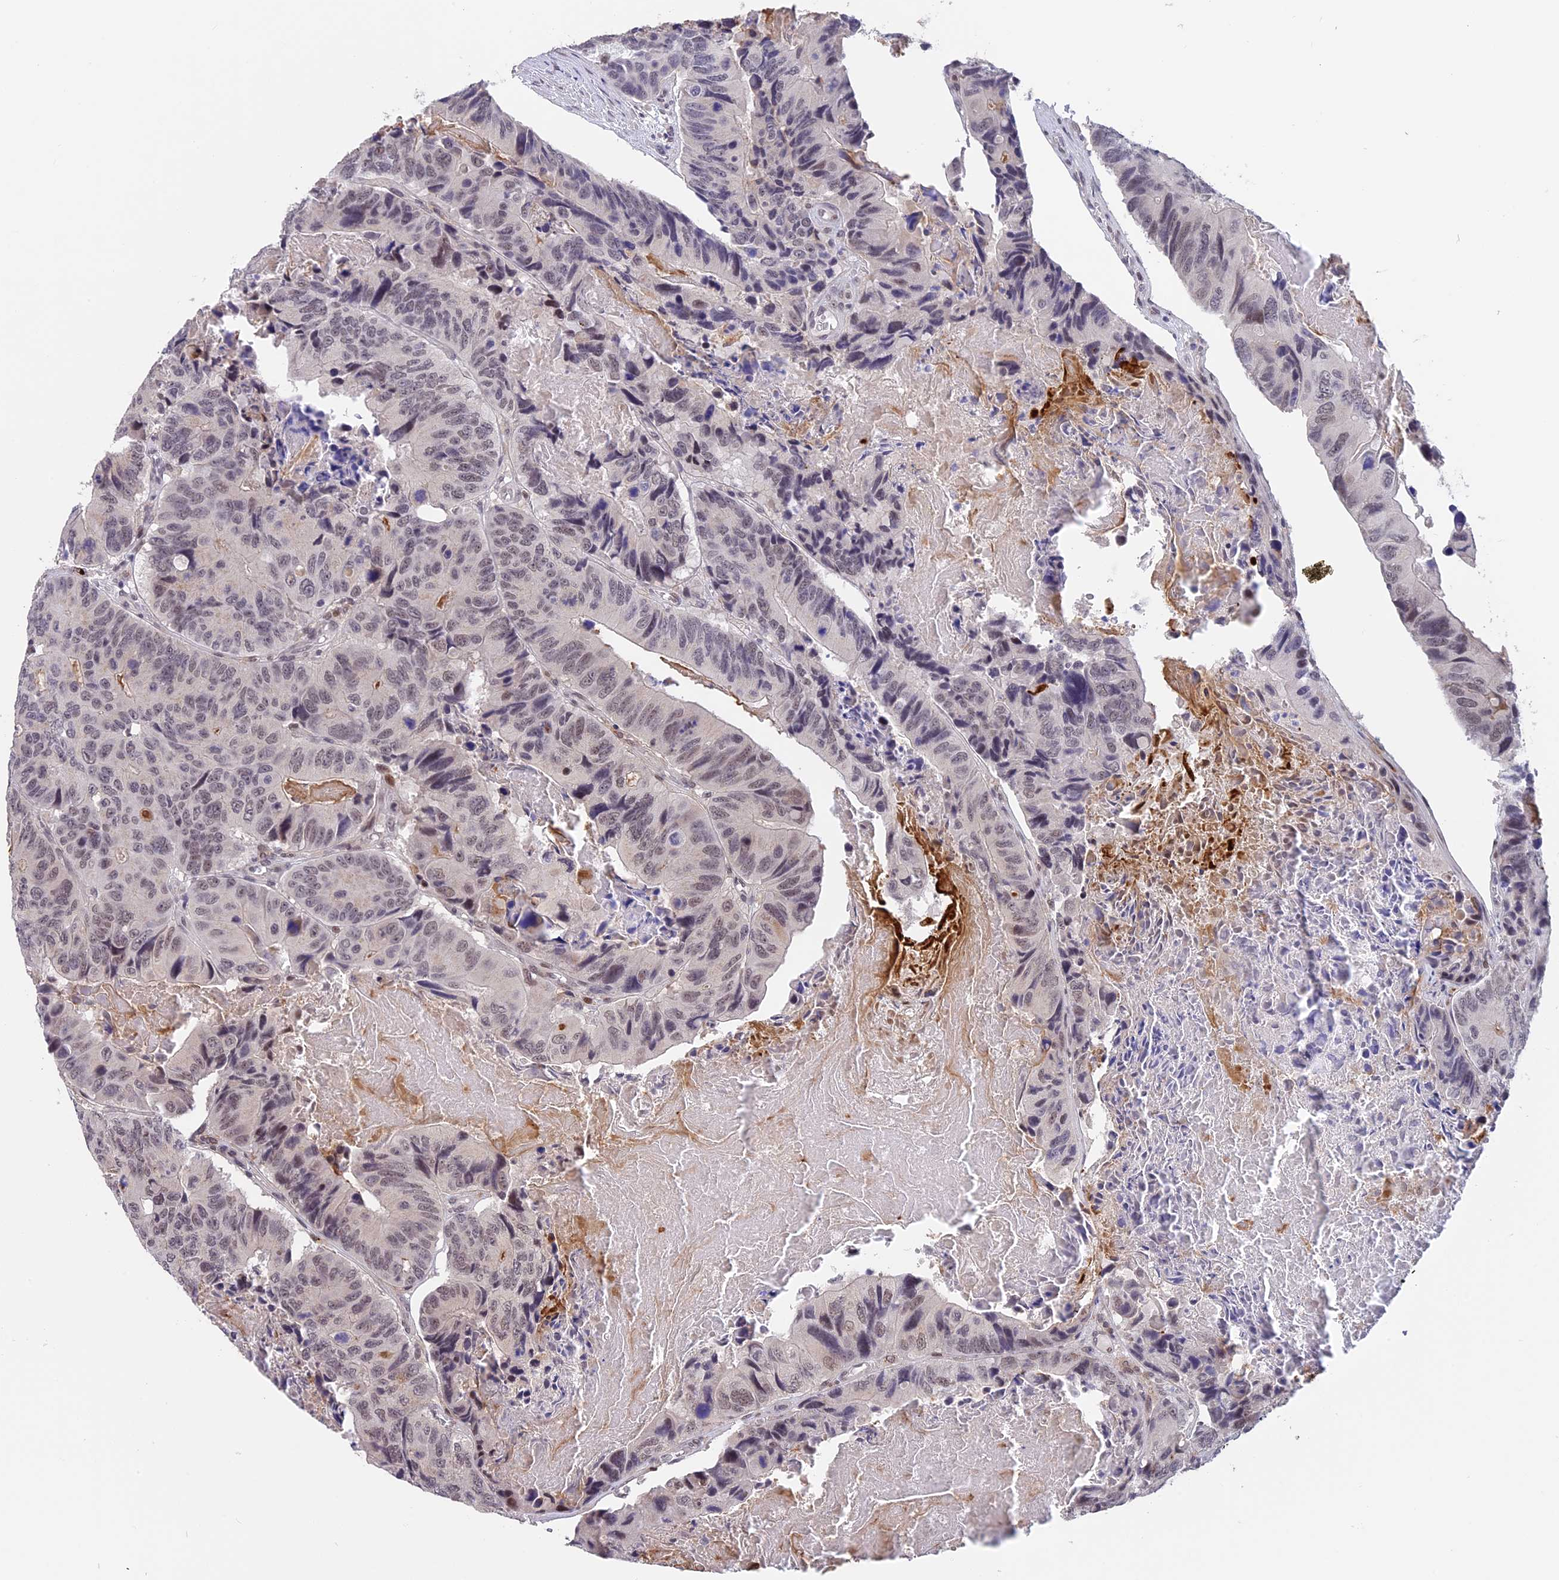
{"staining": {"intensity": "weak", "quantity": "<25%", "location": "nuclear"}, "tissue": "colorectal cancer", "cell_type": "Tumor cells", "image_type": "cancer", "snomed": [{"axis": "morphology", "description": "Adenocarcinoma, NOS"}, {"axis": "topography", "description": "Colon"}], "caption": "Immunohistochemistry photomicrograph of colorectal cancer (adenocarcinoma) stained for a protein (brown), which displays no positivity in tumor cells.", "gene": "POLR2C", "patient": {"sex": "male", "age": 84}}